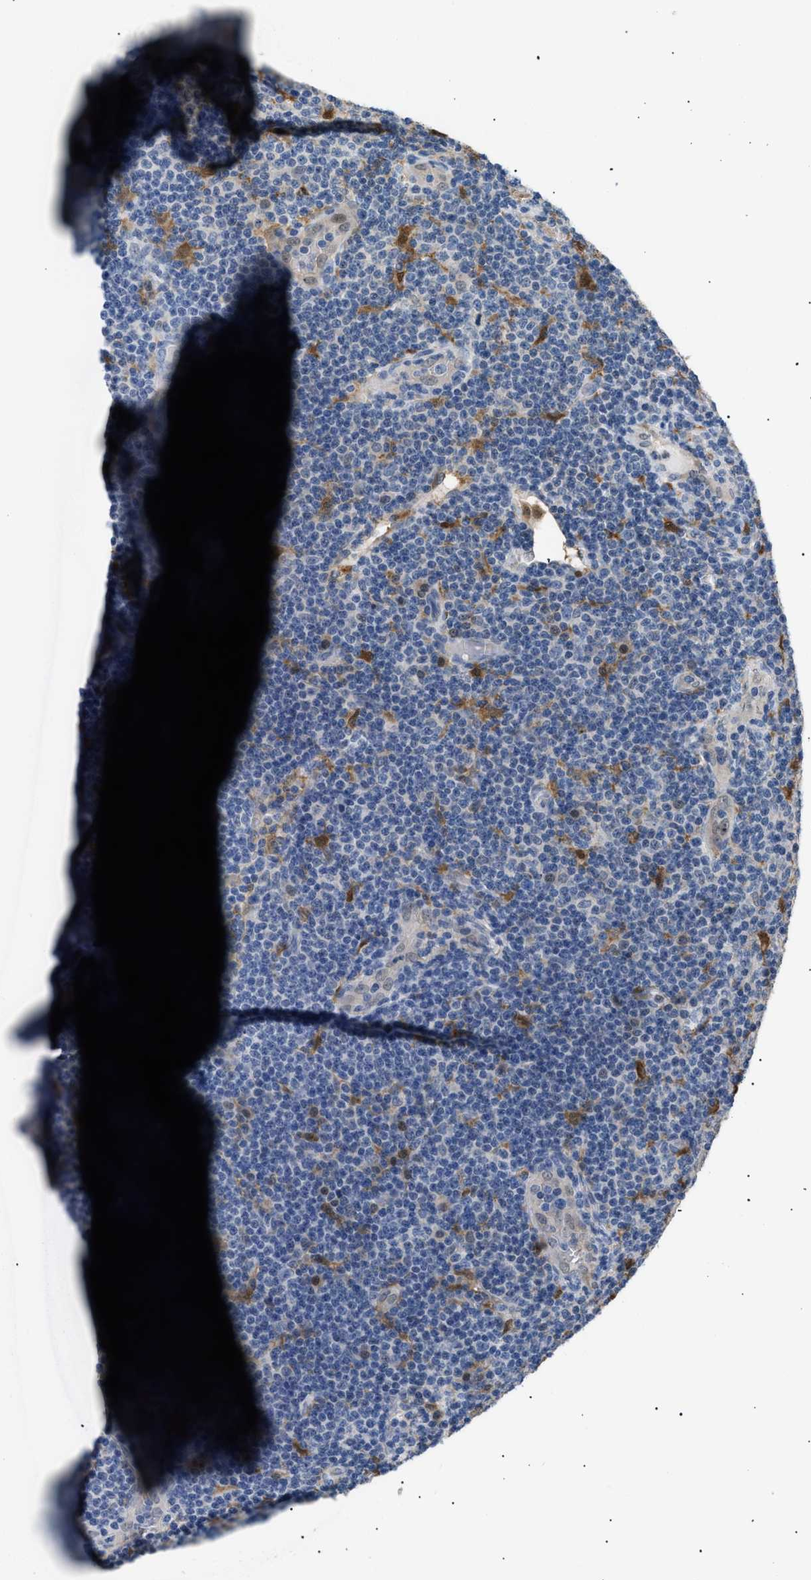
{"staining": {"intensity": "negative", "quantity": "none", "location": "none"}, "tissue": "lymphoma", "cell_type": "Tumor cells", "image_type": "cancer", "snomed": [{"axis": "morphology", "description": "Malignant lymphoma, non-Hodgkin's type, Low grade"}, {"axis": "topography", "description": "Lymph node"}], "caption": "Immunohistochemistry (IHC) of low-grade malignant lymphoma, non-Hodgkin's type exhibits no positivity in tumor cells. (DAB (3,3'-diaminobenzidine) IHC visualized using brightfield microscopy, high magnification).", "gene": "AKR1A1", "patient": {"sex": "male", "age": 83}}